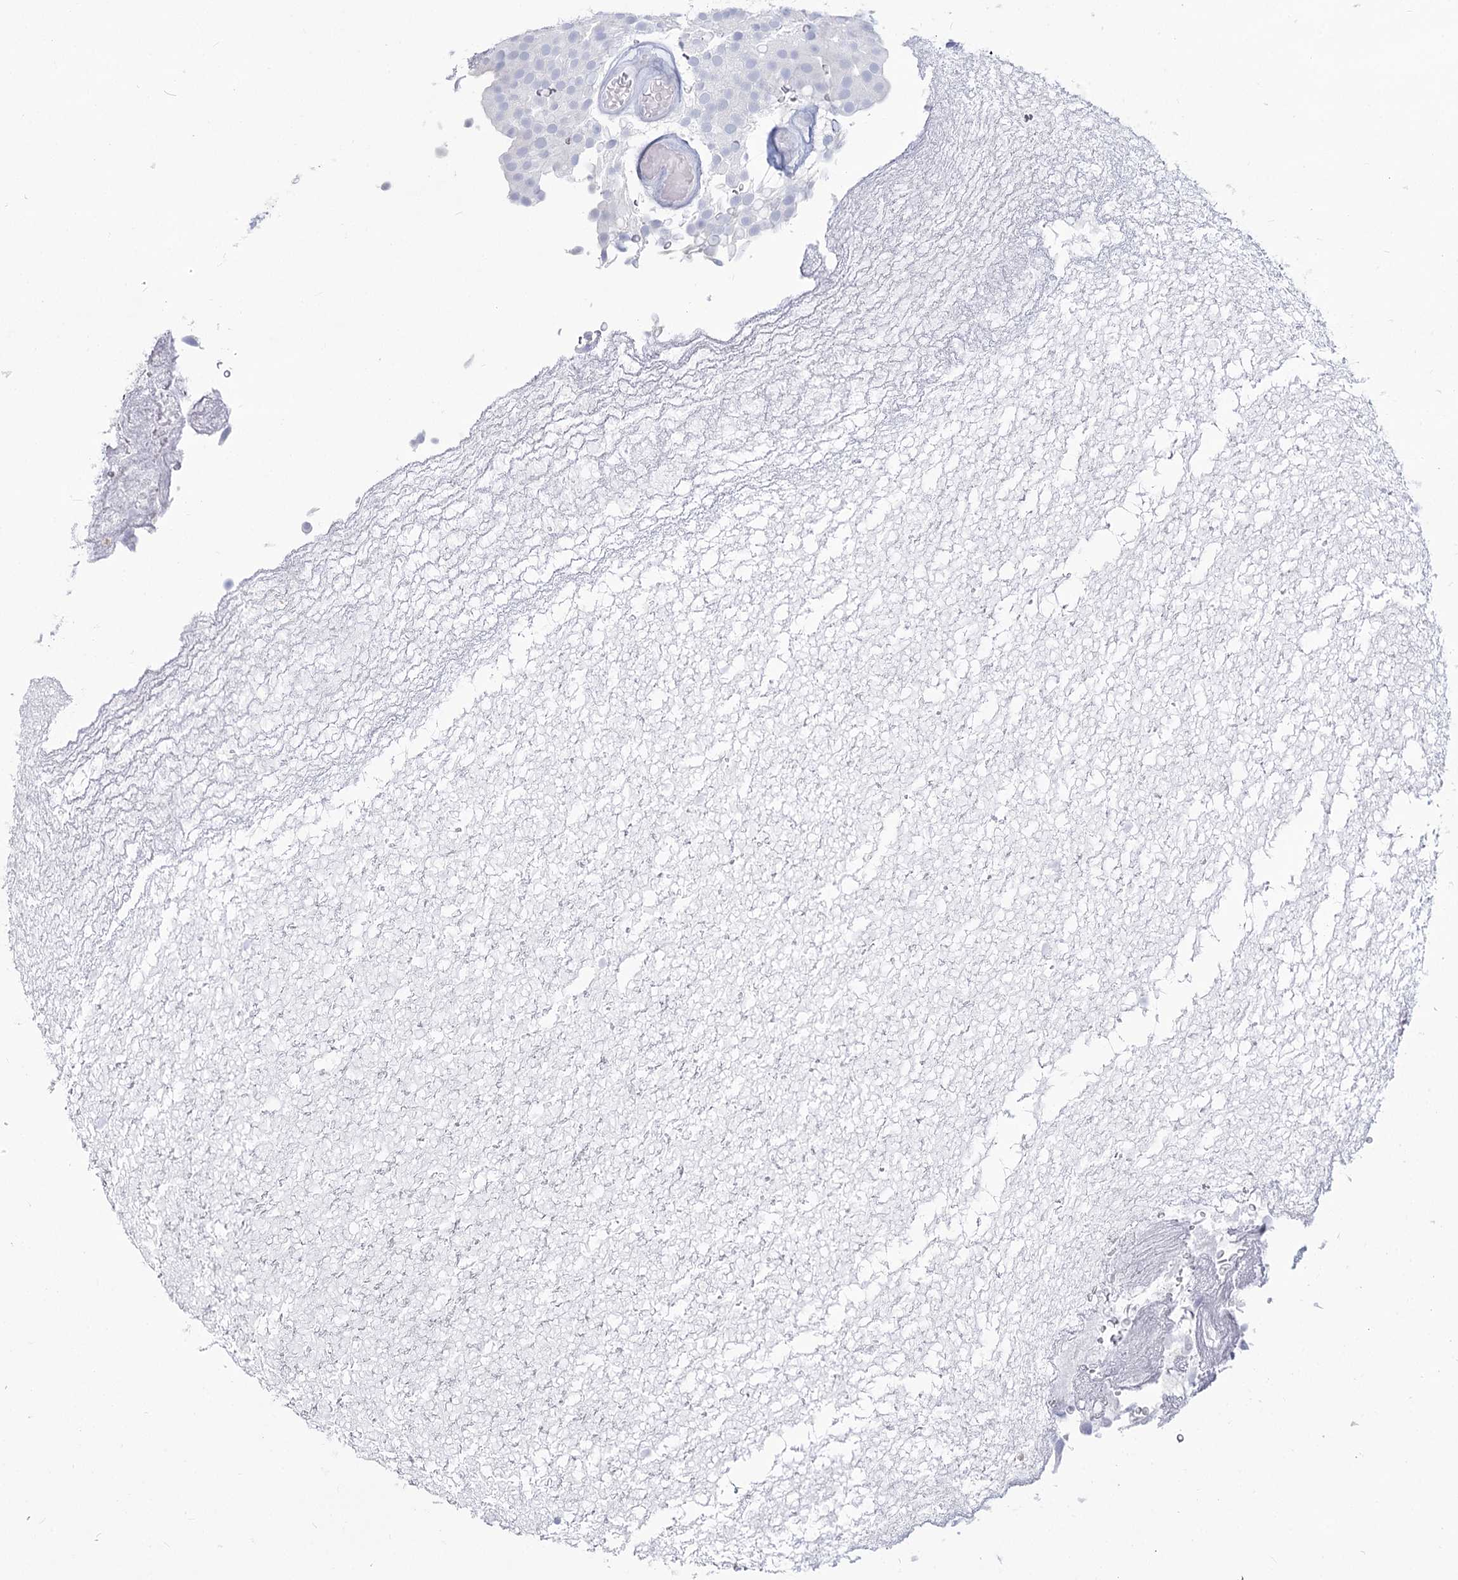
{"staining": {"intensity": "negative", "quantity": "none", "location": "none"}, "tissue": "urothelial cancer", "cell_type": "Tumor cells", "image_type": "cancer", "snomed": [{"axis": "morphology", "description": "Urothelial carcinoma, Low grade"}, {"axis": "topography", "description": "Urinary bladder"}], "caption": "This is an IHC micrograph of human low-grade urothelial carcinoma. There is no expression in tumor cells.", "gene": "SLC6A19", "patient": {"sex": "male", "age": 78}}